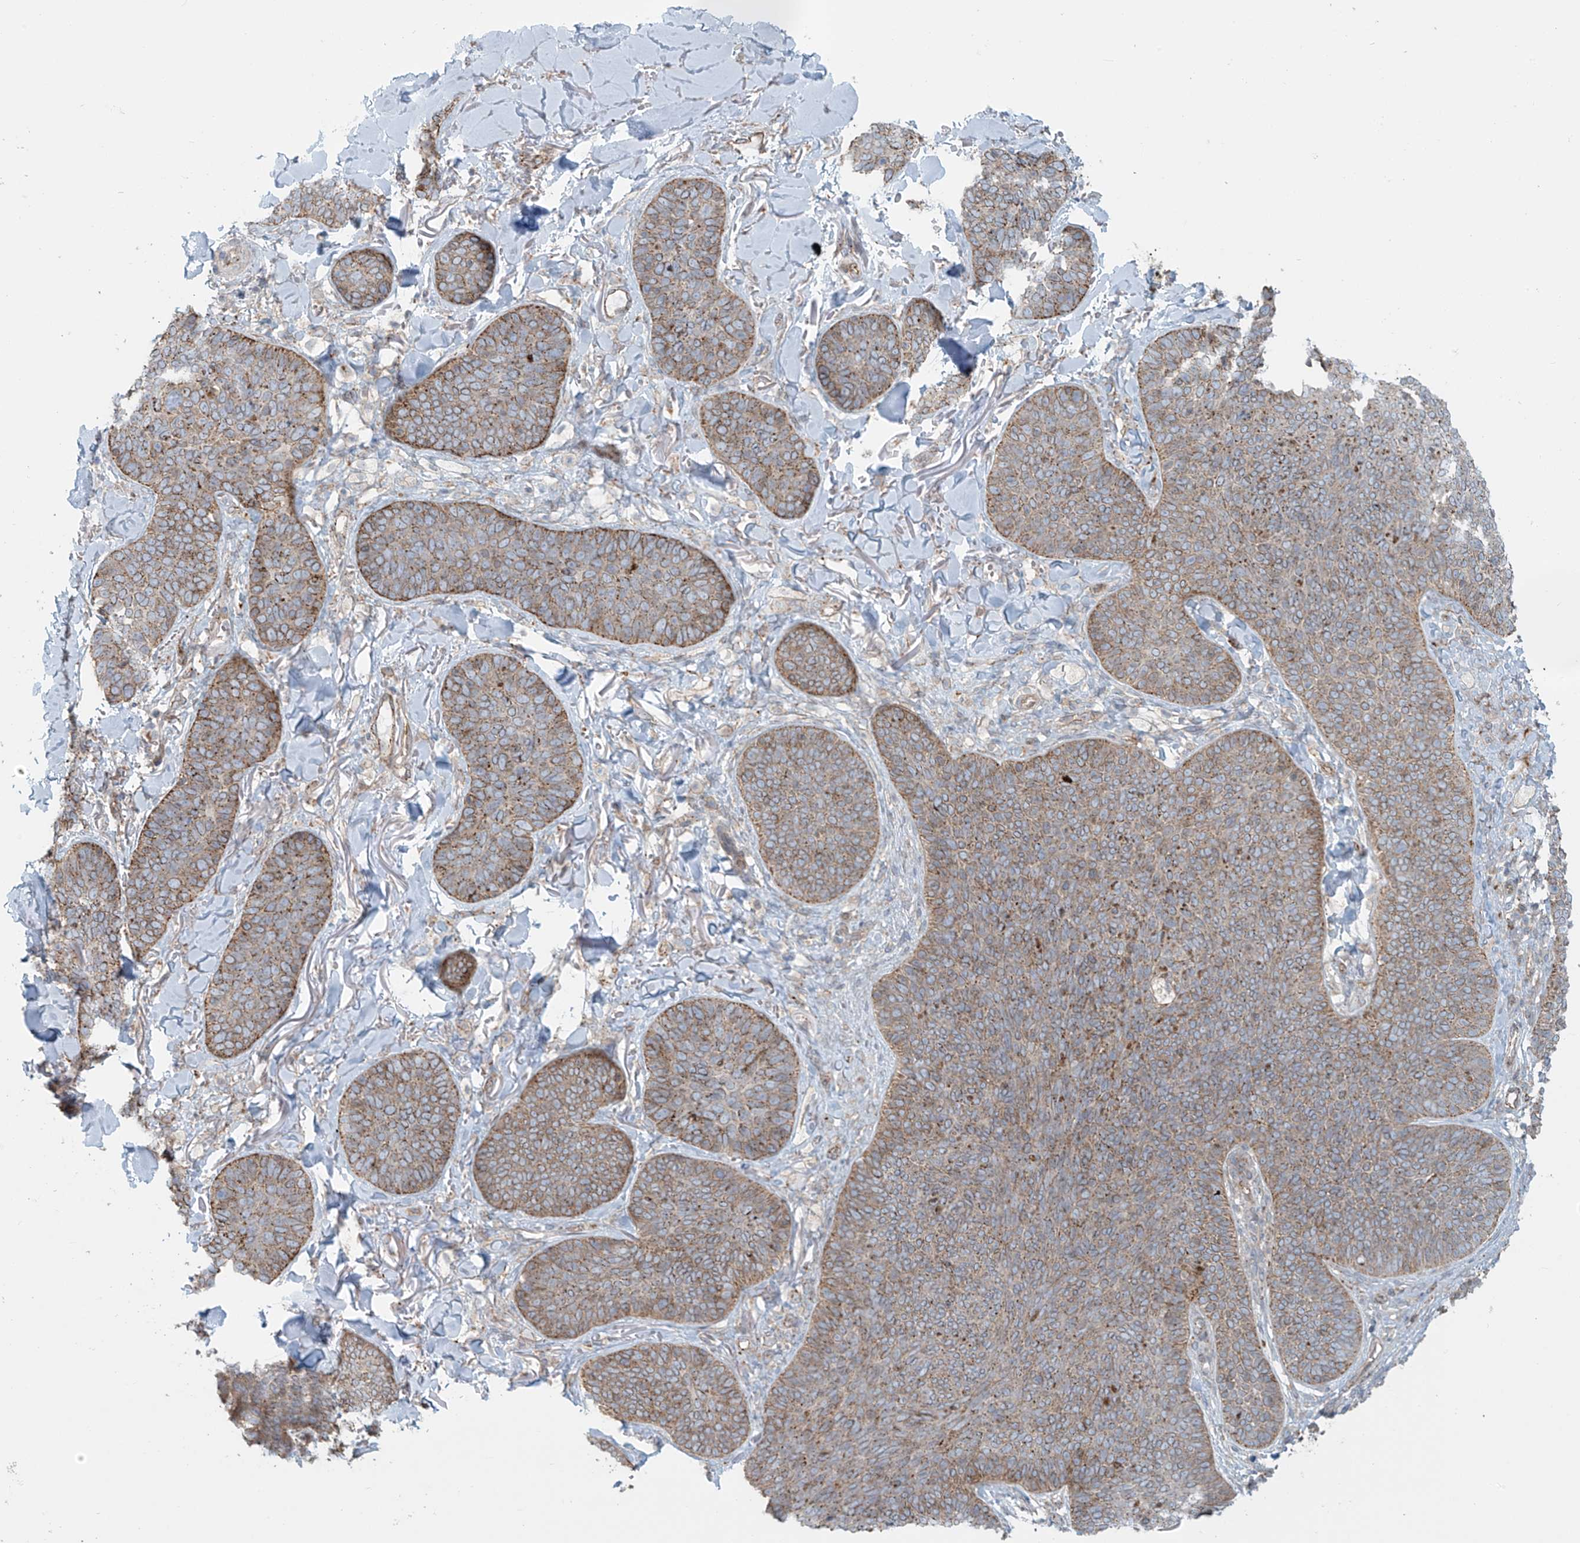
{"staining": {"intensity": "weak", "quantity": "25%-75%", "location": "cytoplasmic/membranous"}, "tissue": "skin cancer", "cell_type": "Tumor cells", "image_type": "cancer", "snomed": [{"axis": "morphology", "description": "Basal cell carcinoma"}, {"axis": "topography", "description": "Skin"}], "caption": "This micrograph shows immunohistochemistry (IHC) staining of human skin cancer (basal cell carcinoma), with low weak cytoplasmic/membranous staining in about 25%-75% of tumor cells.", "gene": "LZTS3", "patient": {"sex": "male", "age": 85}}